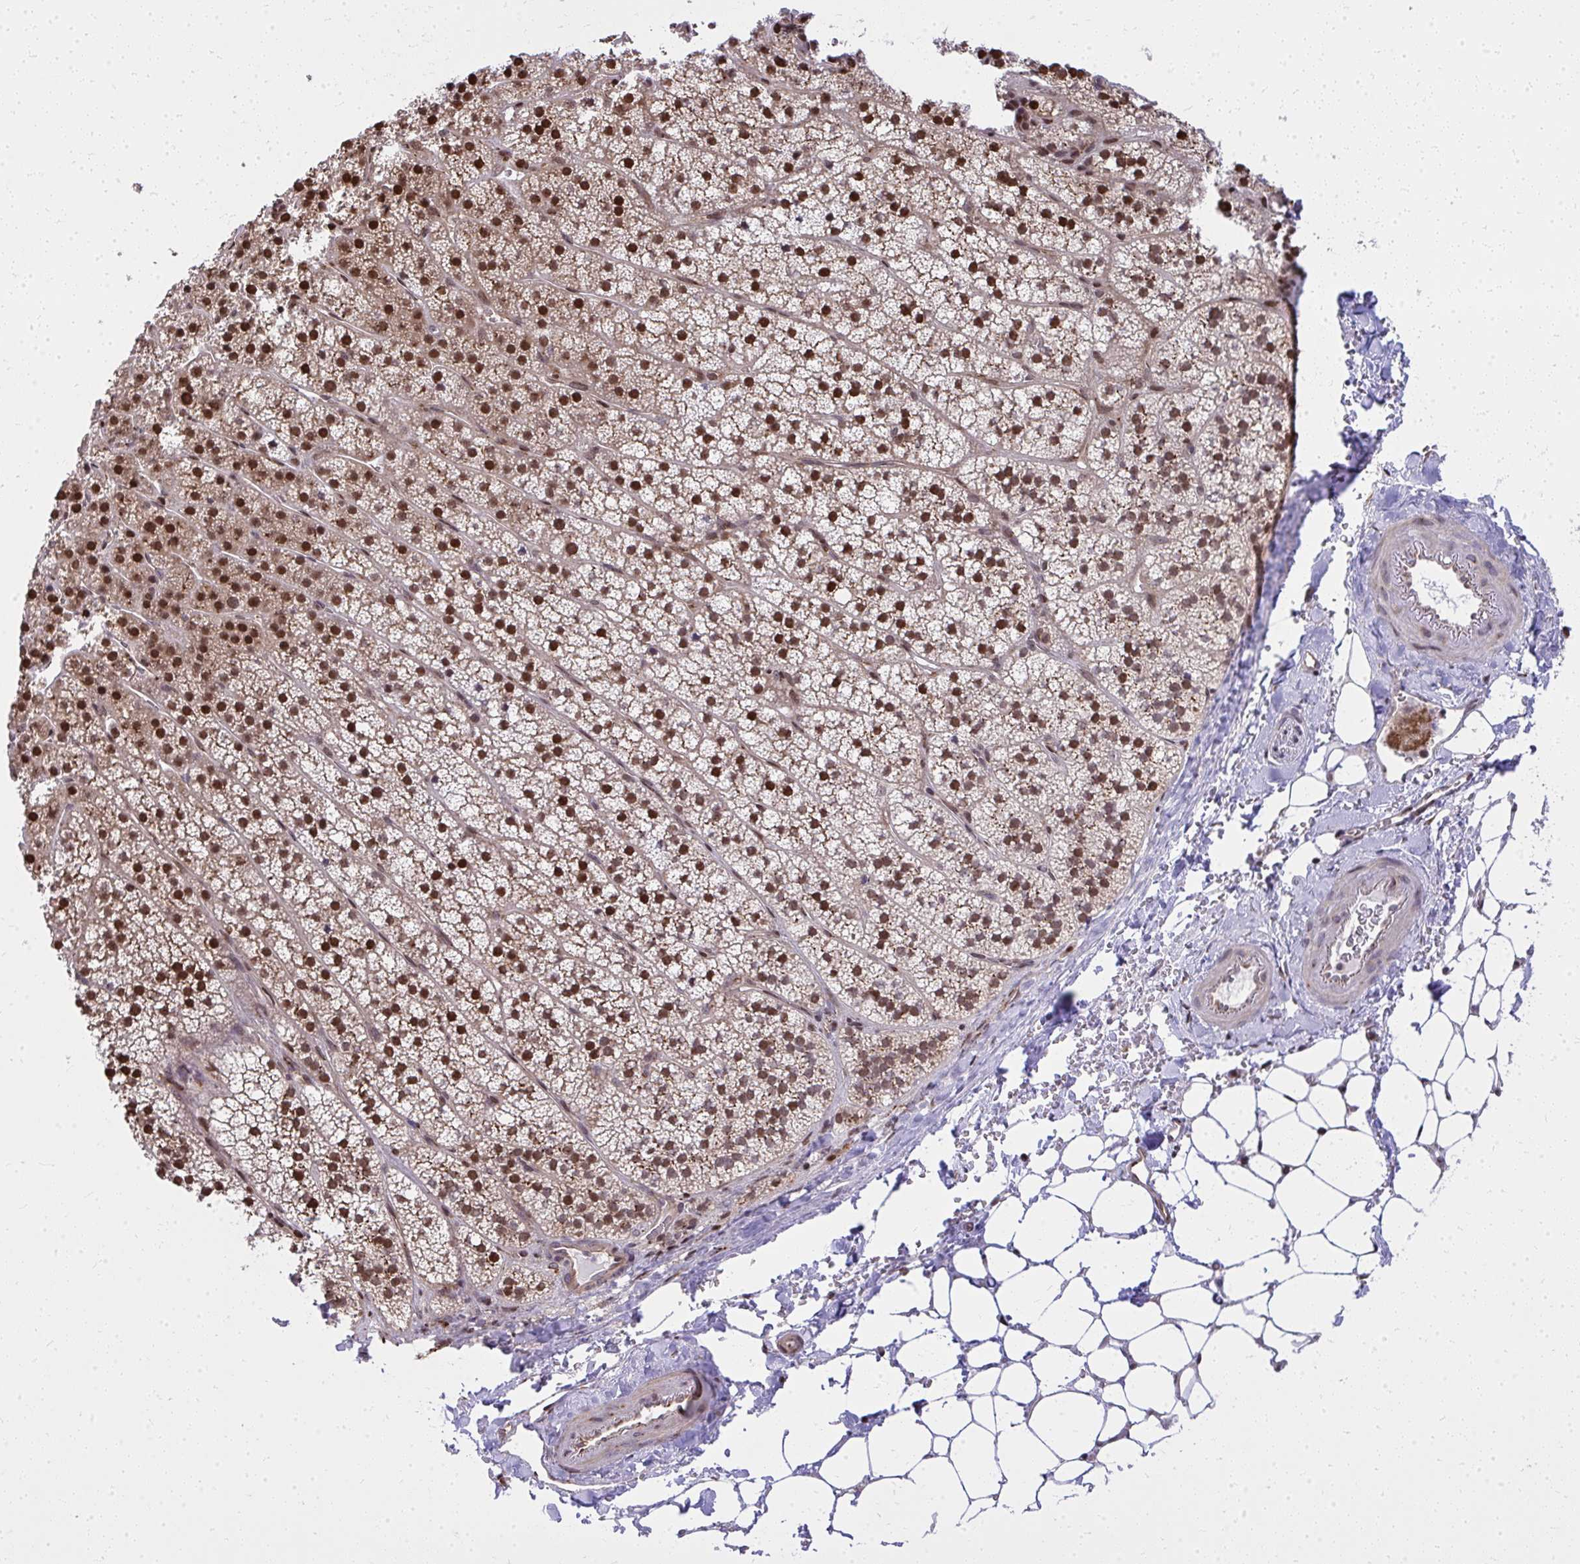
{"staining": {"intensity": "strong", "quantity": ">75%", "location": "cytoplasmic/membranous,nuclear"}, "tissue": "adrenal gland", "cell_type": "Glandular cells", "image_type": "normal", "snomed": [{"axis": "morphology", "description": "Normal tissue, NOS"}, {"axis": "topography", "description": "Adrenal gland"}], "caption": "This is a micrograph of IHC staining of normal adrenal gland, which shows strong expression in the cytoplasmic/membranous,nuclear of glandular cells.", "gene": "PIGY", "patient": {"sex": "male", "age": 53}}